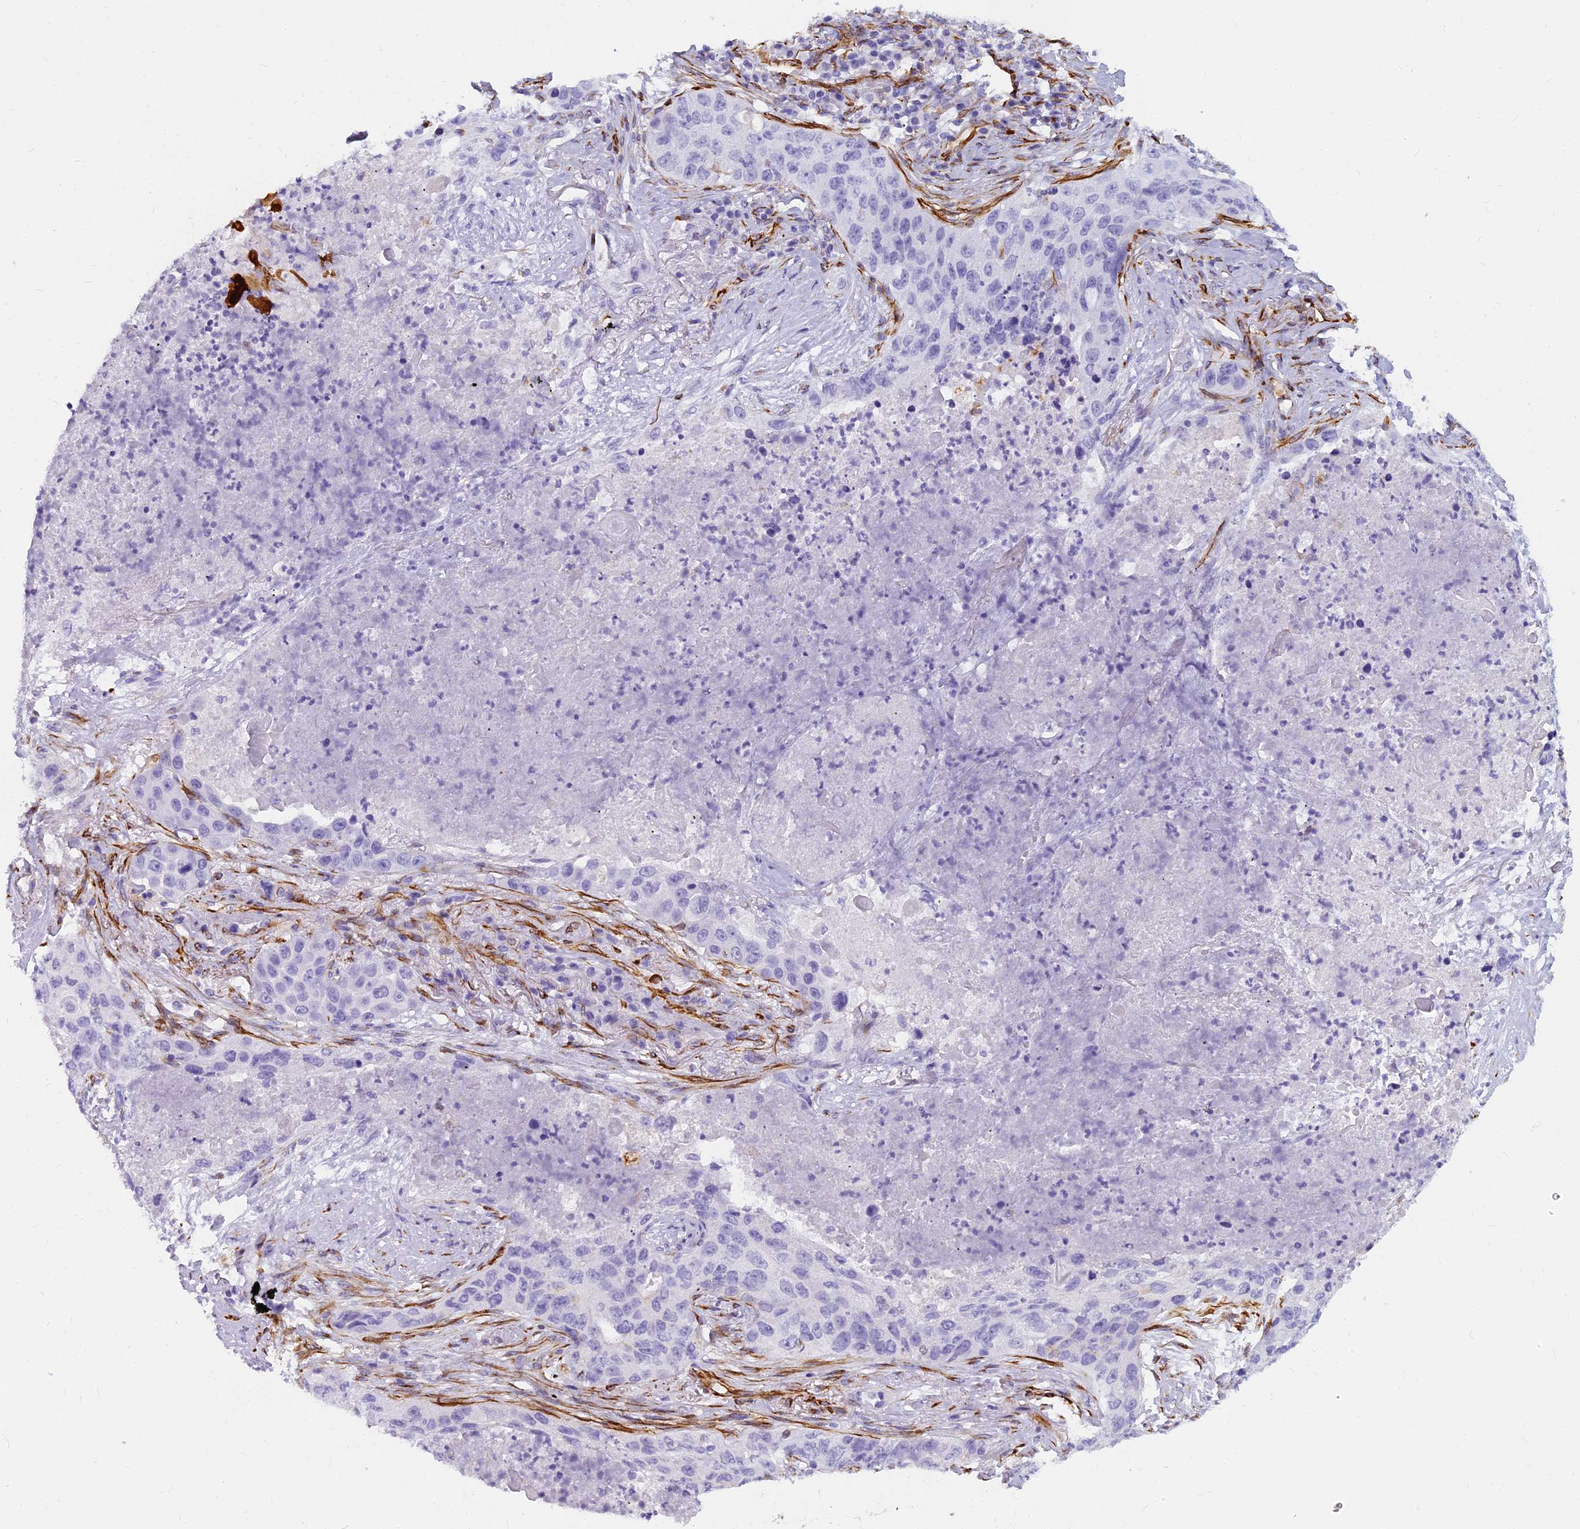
{"staining": {"intensity": "negative", "quantity": "none", "location": "none"}, "tissue": "lung cancer", "cell_type": "Tumor cells", "image_type": "cancer", "snomed": [{"axis": "morphology", "description": "Squamous cell carcinoma, NOS"}, {"axis": "topography", "description": "Lung"}], "caption": "Immunohistochemical staining of lung squamous cell carcinoma displays no significant staining in tumor cells. (Stains: DAB immunohistochemistry (IHC) with hematoxylin counter stain, Microscopy: brightfield microscopy at high magnification).", "gene": "EVI2A", "patient": {"sex": "female", "age": 63}}